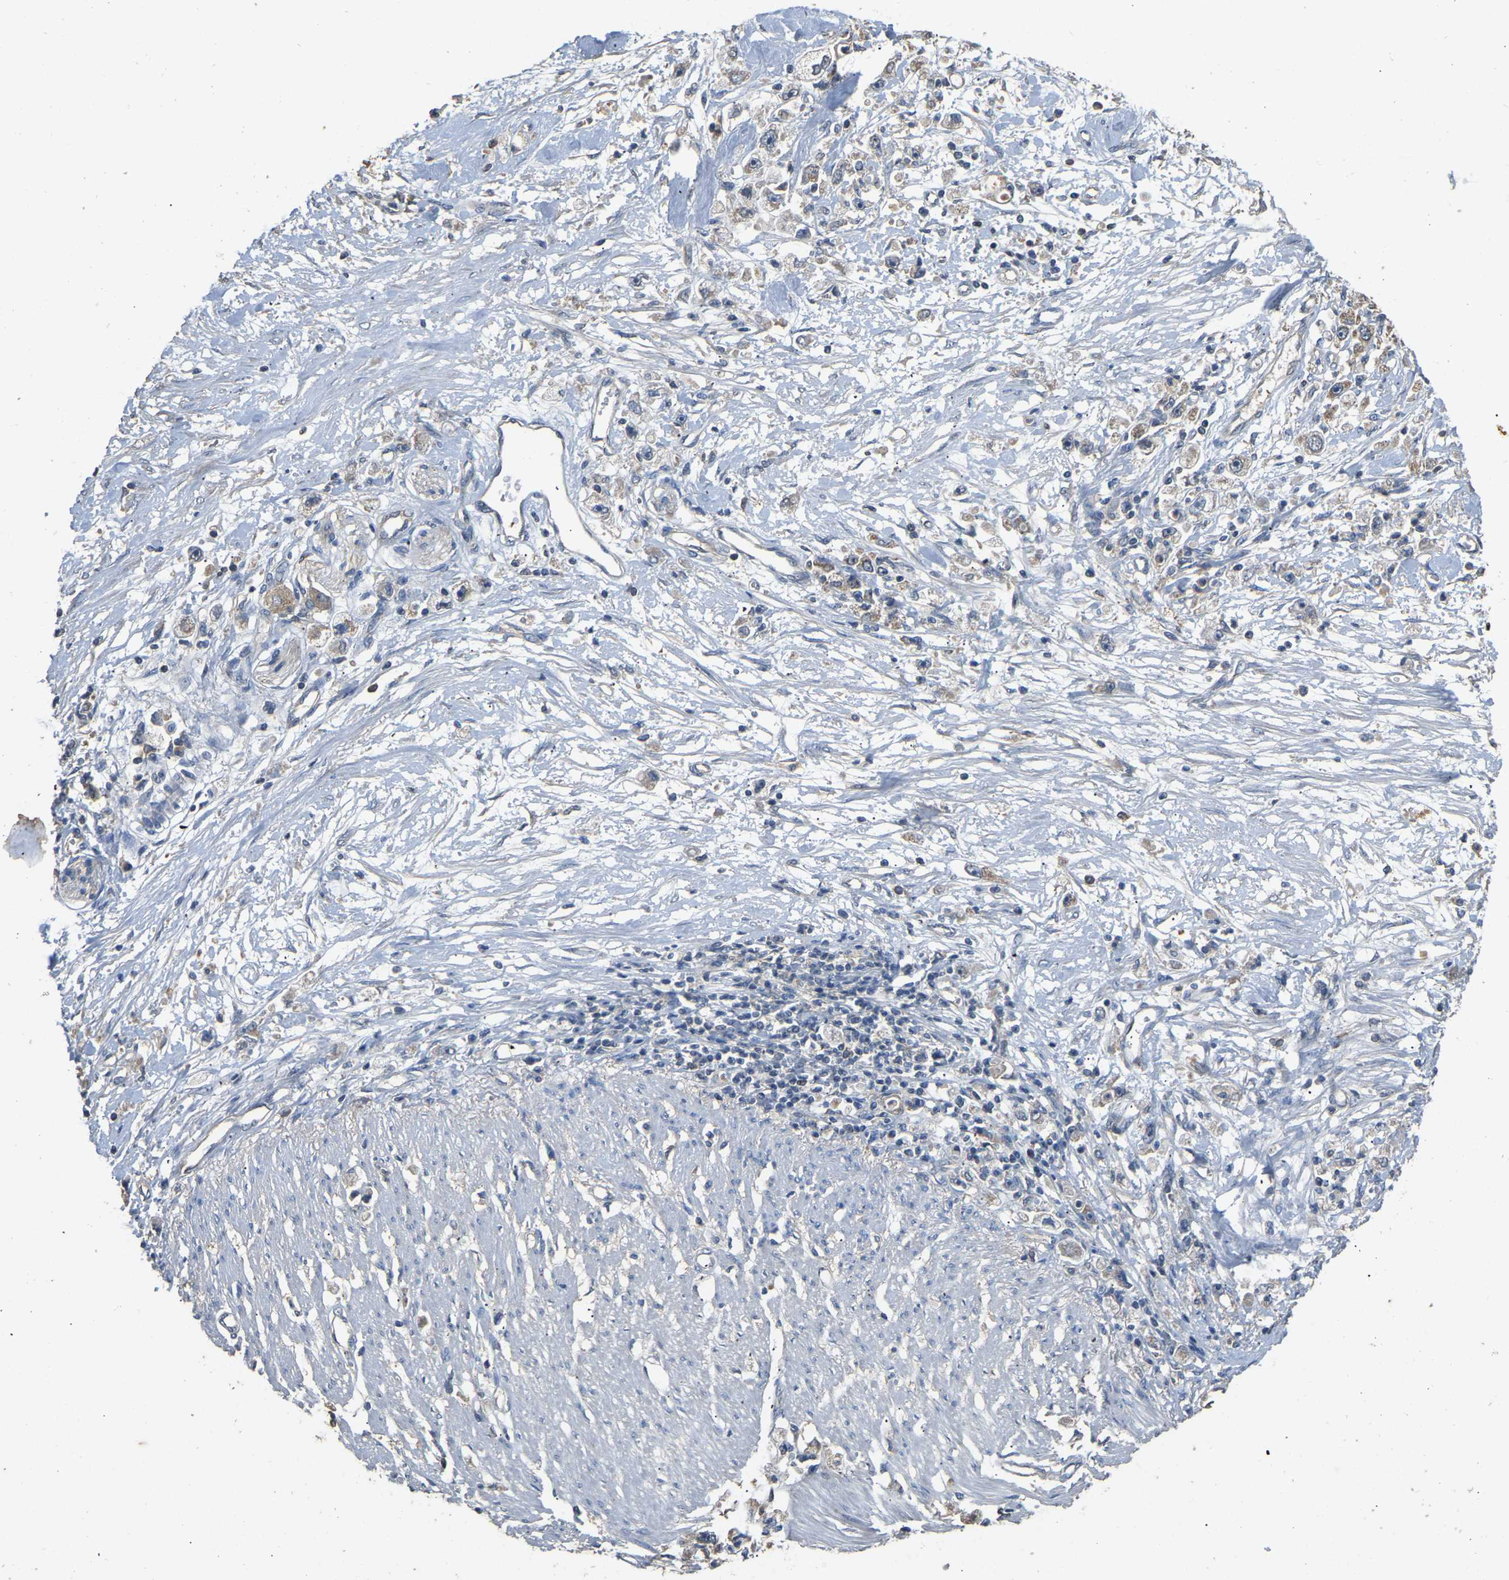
{"staining": {"intensity": "weak", "quantity": "25%-75%", "location": "cytoplasmic/membranous"}, "tissue": "stomach cancer", "cell_type": "Tumor cells", "image_type": "cancer", "snomed": [{"axis": "morphology", "description": "Adenocarcinoma, NOS"}, {"axis": "topography", "description": "Stomach"}], "caption": "The photomicrograph reveals staining of stomach cancer (adenocarcinoma), revealing weak cytoplasmic/membranous protein staining (brown color) within tumor cells. The staining is performed using DAB (3,3'-diaminobenzidine) brown chromogen to label protein expression. The nuclei are counter-stained blue using hematoxylin.", "gene": "TUFM", "patient": {"sex": "female", "age": 59}}